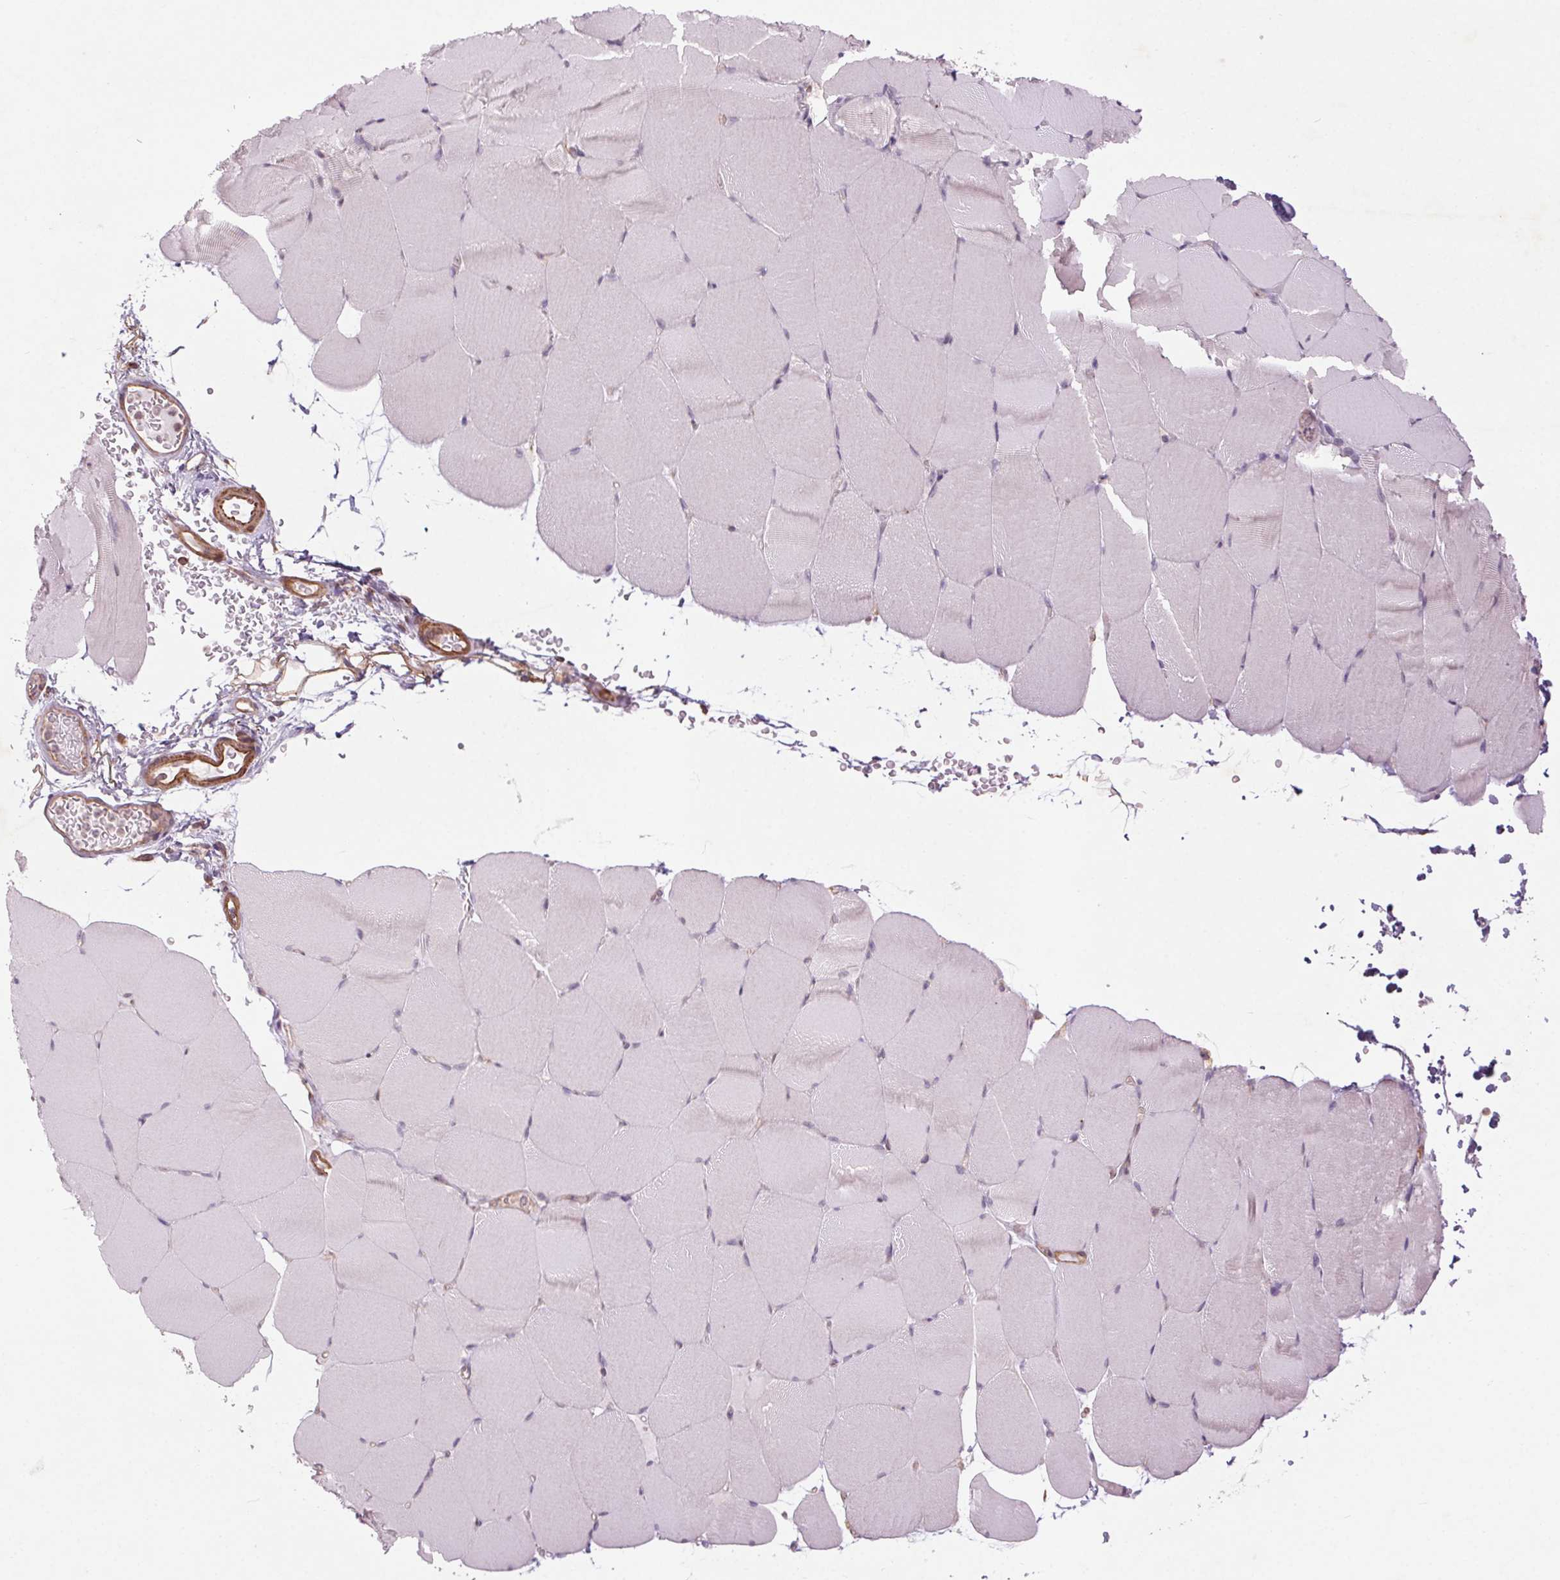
{"staining": {"intensity": "negative", "quantity": "none", "location": "none"}, "tissue": "skeletal muscle", "cell_type": "Myocytes", "image_type": "normal", "snomed": [{"axis": "morphology", "description": "Normal tissue, NOS"}, {"axis": "topography", "description": "Skeletal muscle"}], "caption": "Myocytes show no significant protein staining in unremarkable skeletal muscle. (DAB (3,3'-diaminobenzidine) immunohistochemistry (IHC), high magnification).", "gene": "CCSER1", "patient": {"sex": "female", "age": 37}}